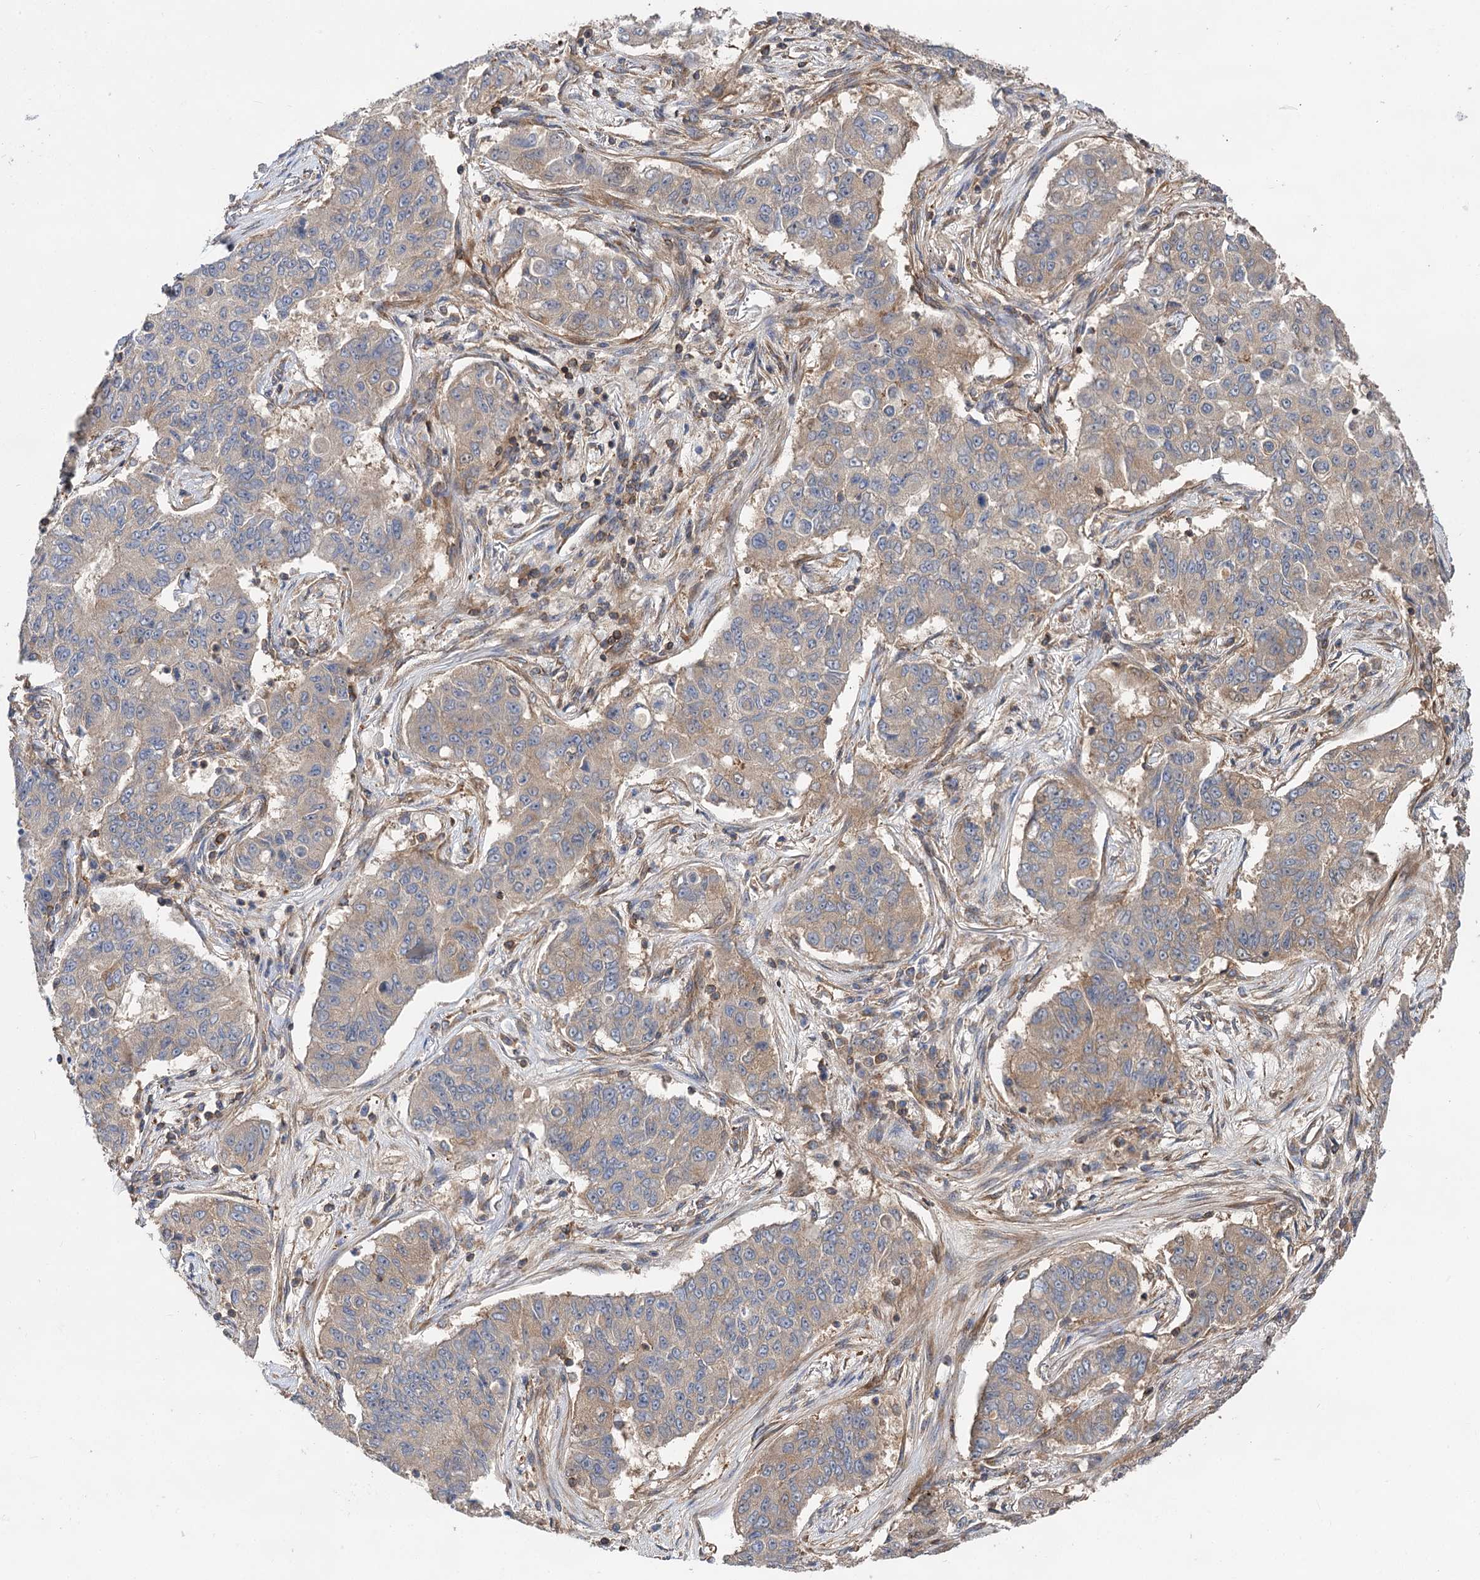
{"staining": {"intensity": "weak", "quantity": "<25%", "location": "cytoplasmic/membranous"}, "tissue": "lung cancer", "cell_type": "Tumor cells", "image_type": "cancer", "snomed": [{"axis": "morphology", "description": "Squamous cell carcinoma, NOS"}, {"axis": "topography", "description": "Lung"}], "caption": "Immunohistochemical staining of human lung squamous cell carcinoma exhibits no significant staining in tumor cells. (Stains: DAB immunohistochemistry with hematoxylin counter stain, Microscopy: brightfield microscopy at high magnification).", "gene": "PACS1", "patient": {"sex": "male", "age": 74}}